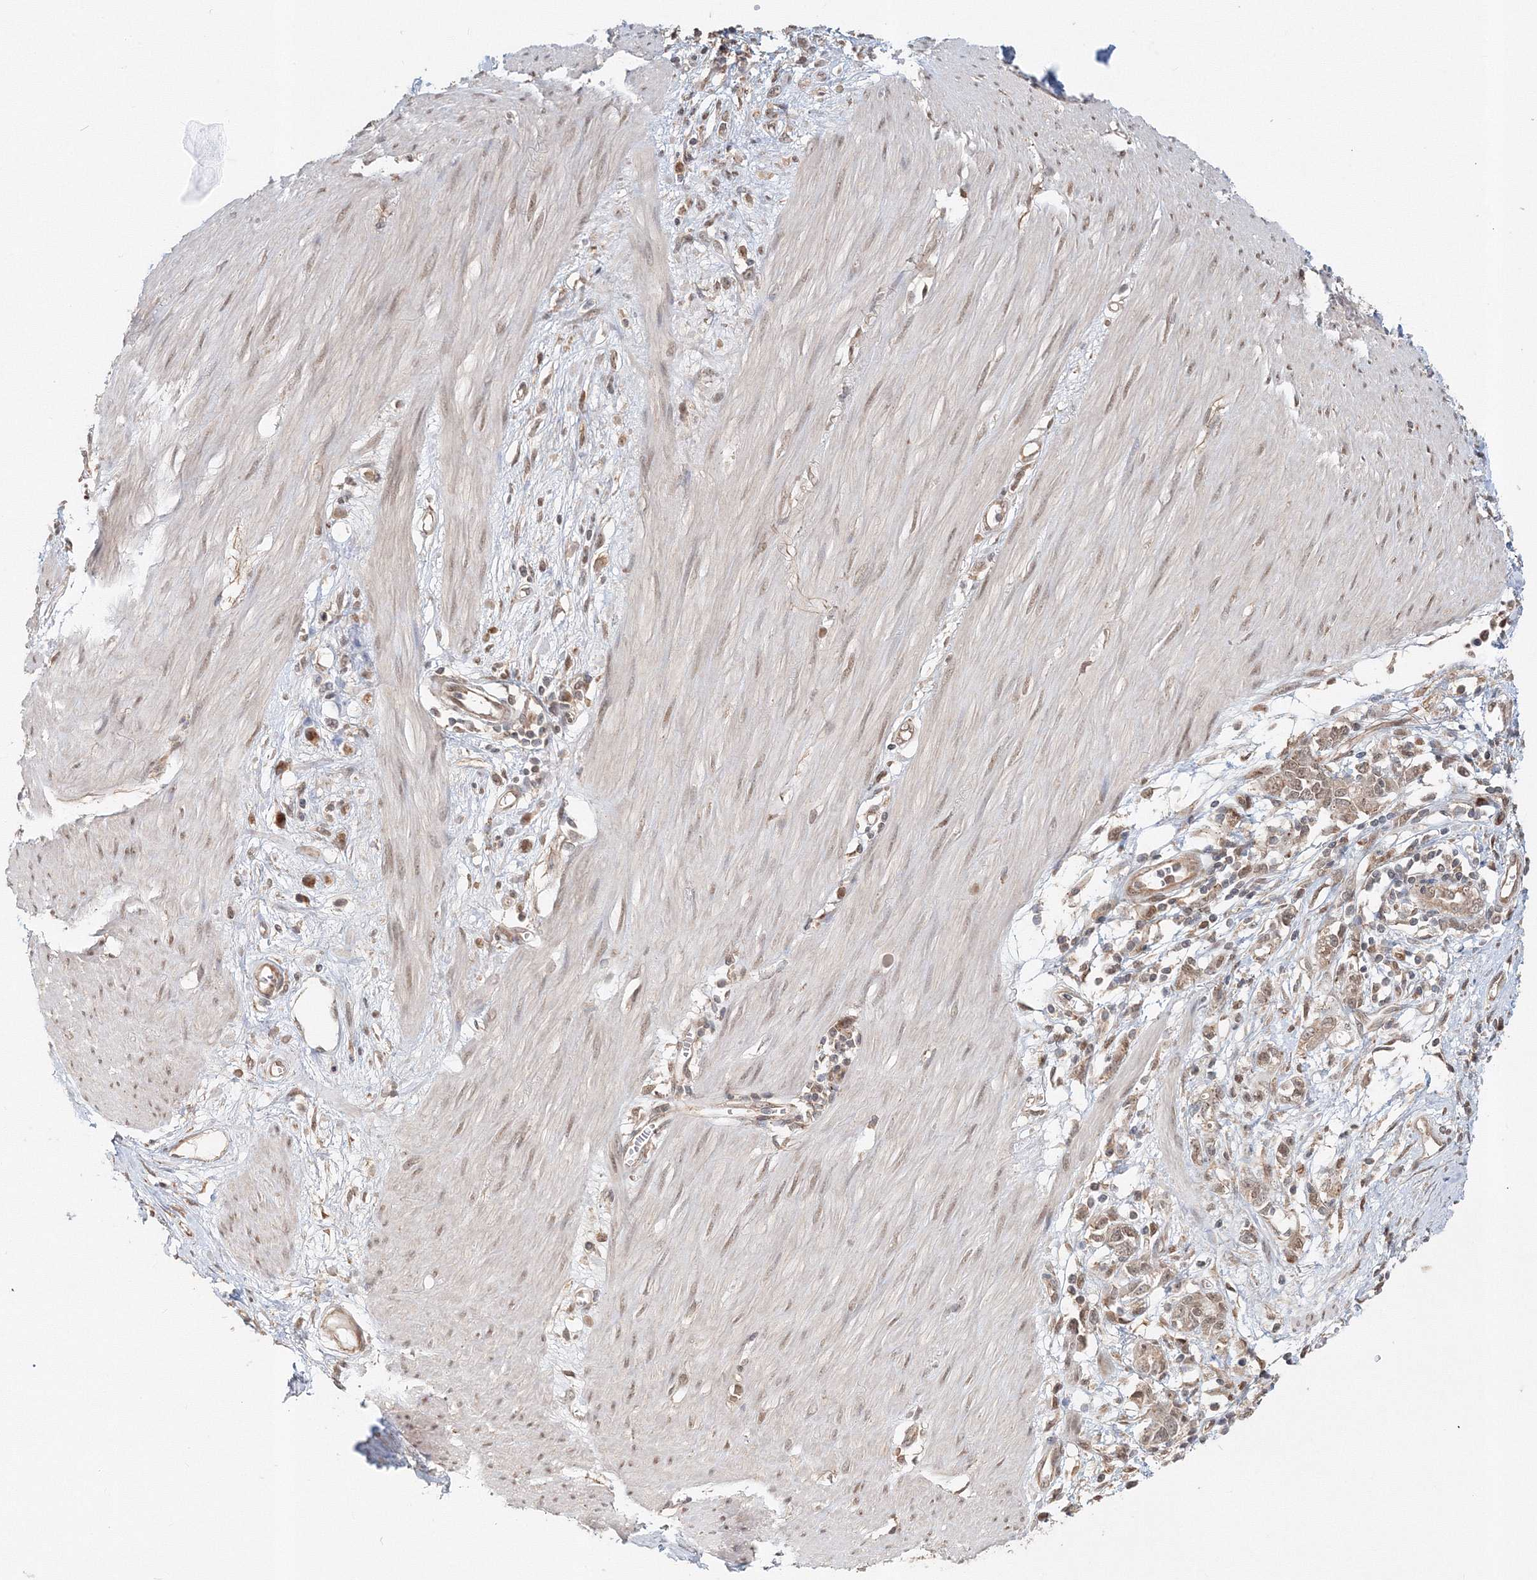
{"staining": {"intensity": "weak", "quantity": ">75%", "location": "cytoplasmic/membranous,nuclear"}, "tissue": "stomach cancer", "cell_type": "Tumor cells", "image_type": "cancer", "snomed": [{"axis": "morphology", "description": "Adenocarcinoma, NOS"}, {"axis": "topography", "description": "Stomach"}], "caption": "Weak cytoplasmic/membranous and nuclear protein positivity is identified in about >75% of tumor cells in stomach cancer (adenocarcinoma).", "gene": "PSMD6", "patient": {"sex": "female", "age": 76}}